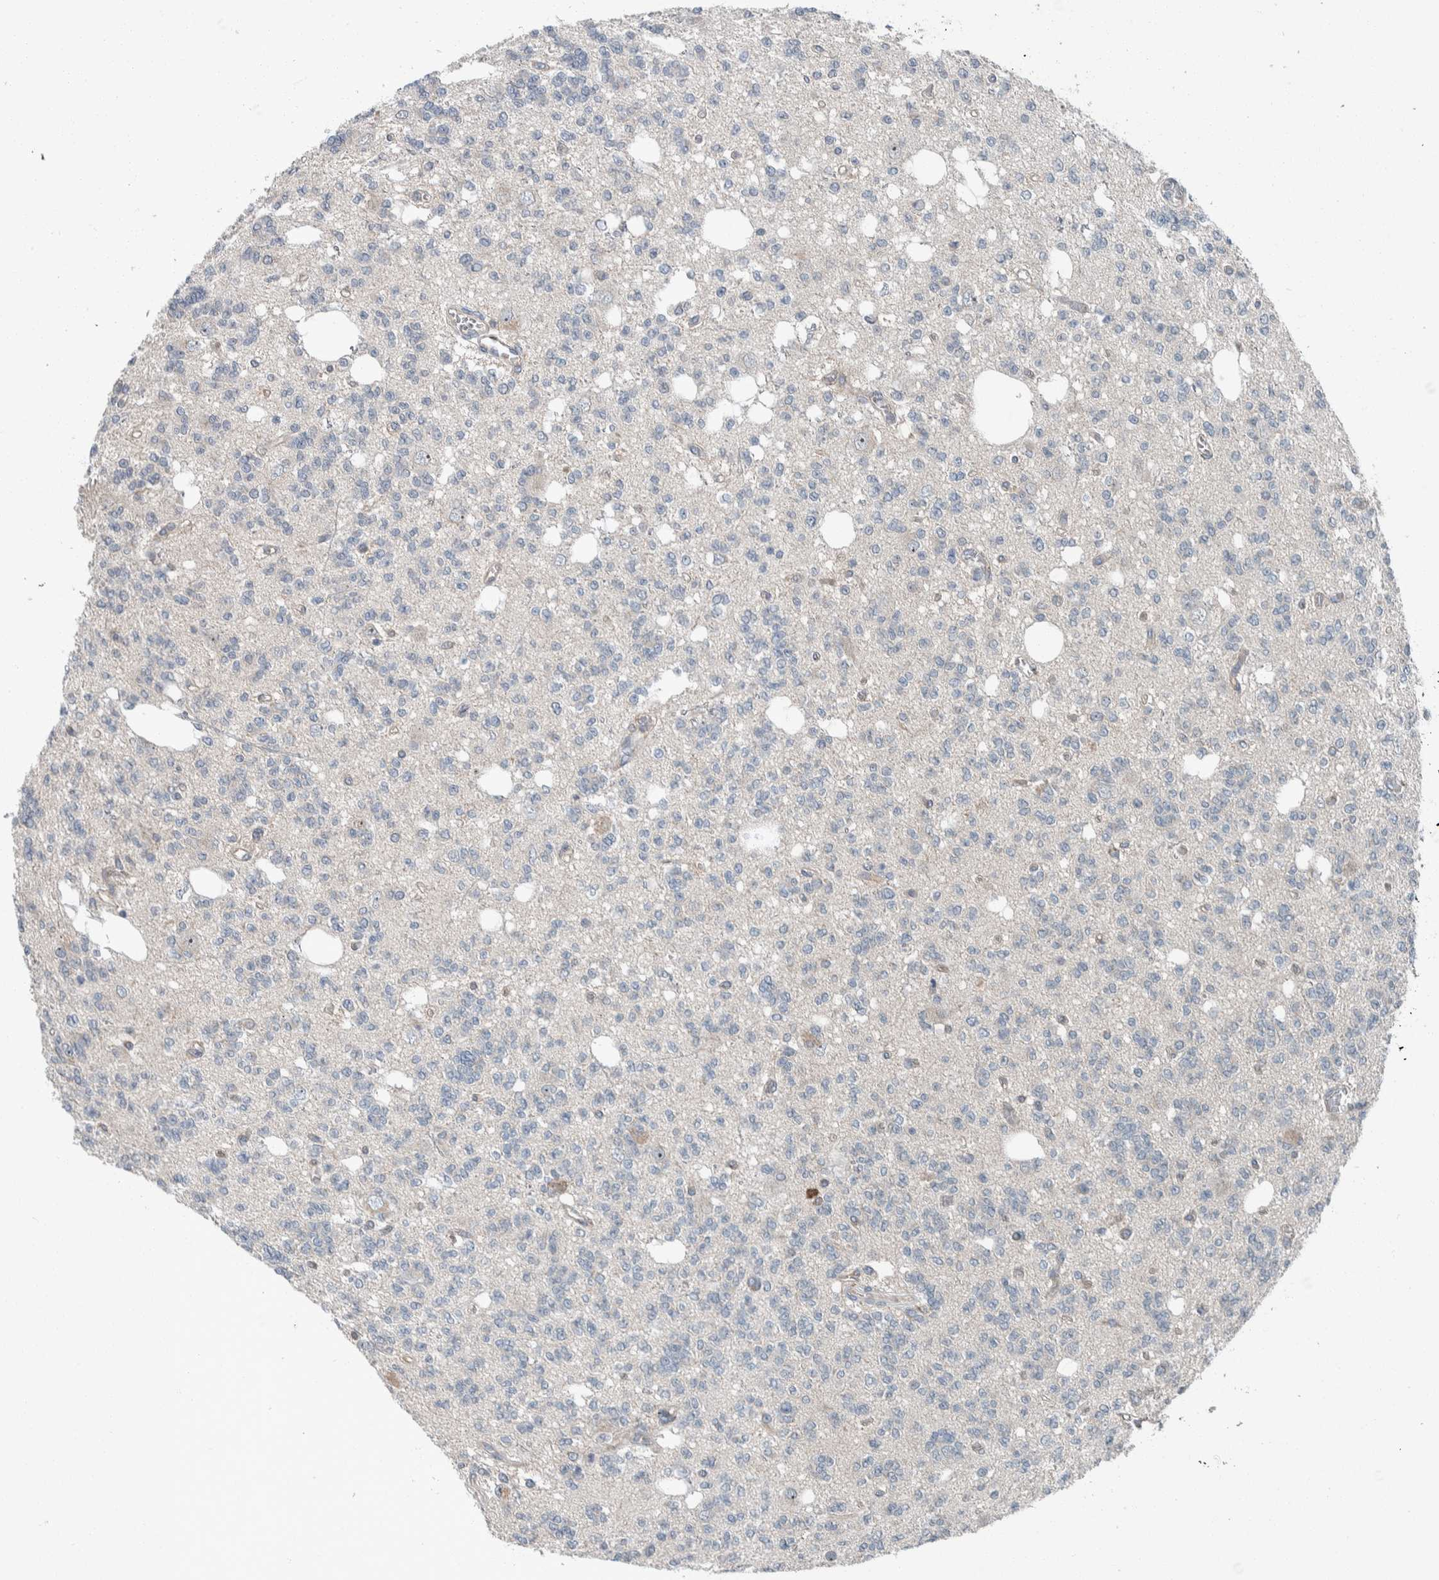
{"staining": {"intensity": "negative", "quantity": "none", "location": "none"}, "tissue": "glioma", "cell_type": "Tumor cells", "image_type": "cancer", "snomed": [{"axis": "morphology", "description": "Glioma, malignant, Low grade"}, {"axis": "topography", "description": "Brain"}], "caption": "Immunohistochemical staining of human glioma displays no significant staining in tumor cells. The staining is performed using DAB (3,3'-diaminobenzidine) brown chromogen with nuclei counter-stained in using hematoxylin.", "gene": "USP25", "patient": {"sex": "male", "age": 38}}